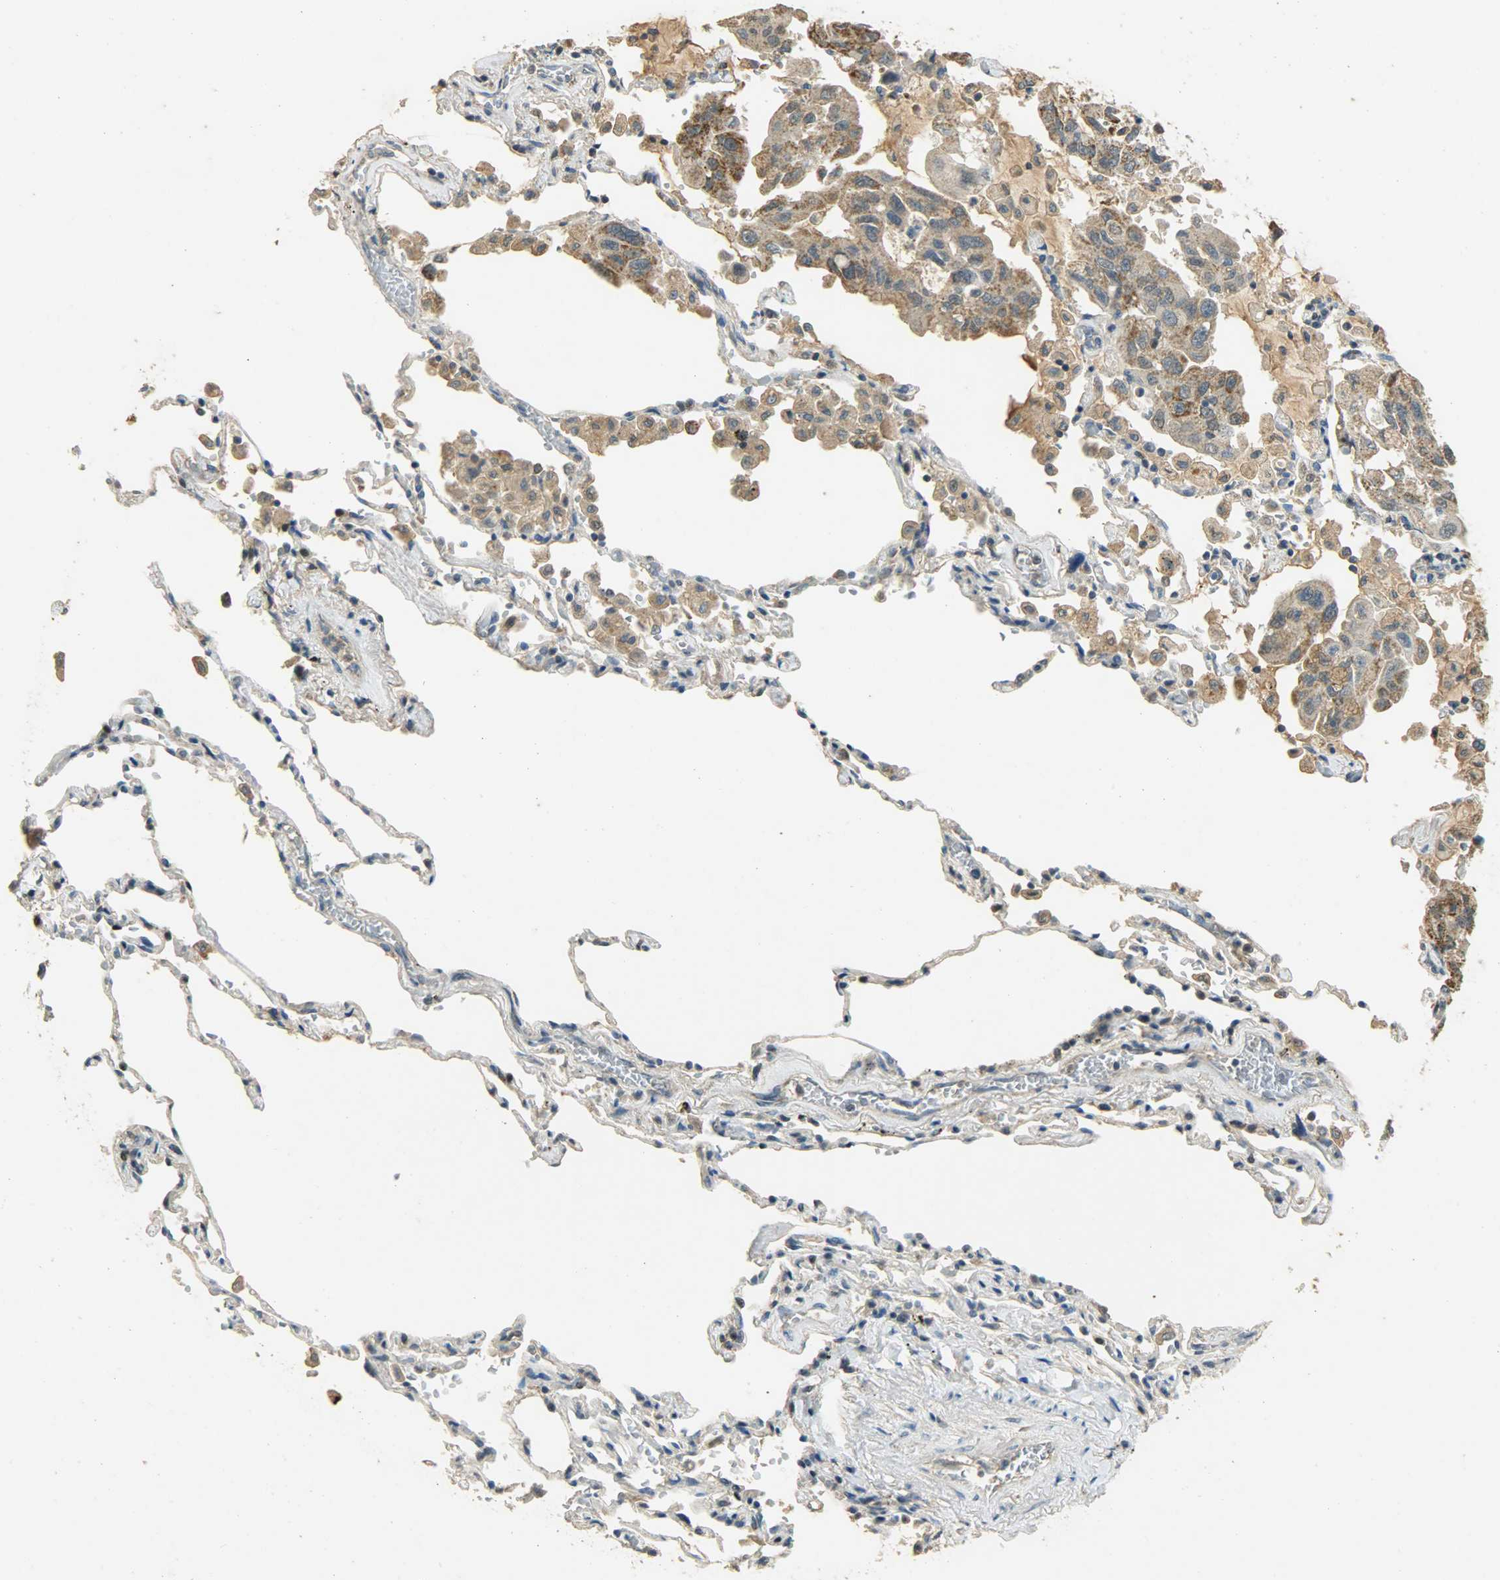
{"staining": {"intensity": "moderate", "quantity": ">75%", "location": "cytoplasmic/membranous"}, "tissue": "lung cancer", "cell_type": "Tumor cells", "image_type": "cancer", "snomed": [{"axis": "morphology", "description": "Adenocarcinoma, NOS"}, {"axis": "topography", "description": "Lung"}], "caption": "DAB immunohistochemical staining of human lung cancer shows moderate cytoplasmic/membranous protein positivity in approximately >75% of tumor cells. Nuclei are stained in blue.", "gene": "HDHD5", "patient": {"sex": "male", "age": 64}}